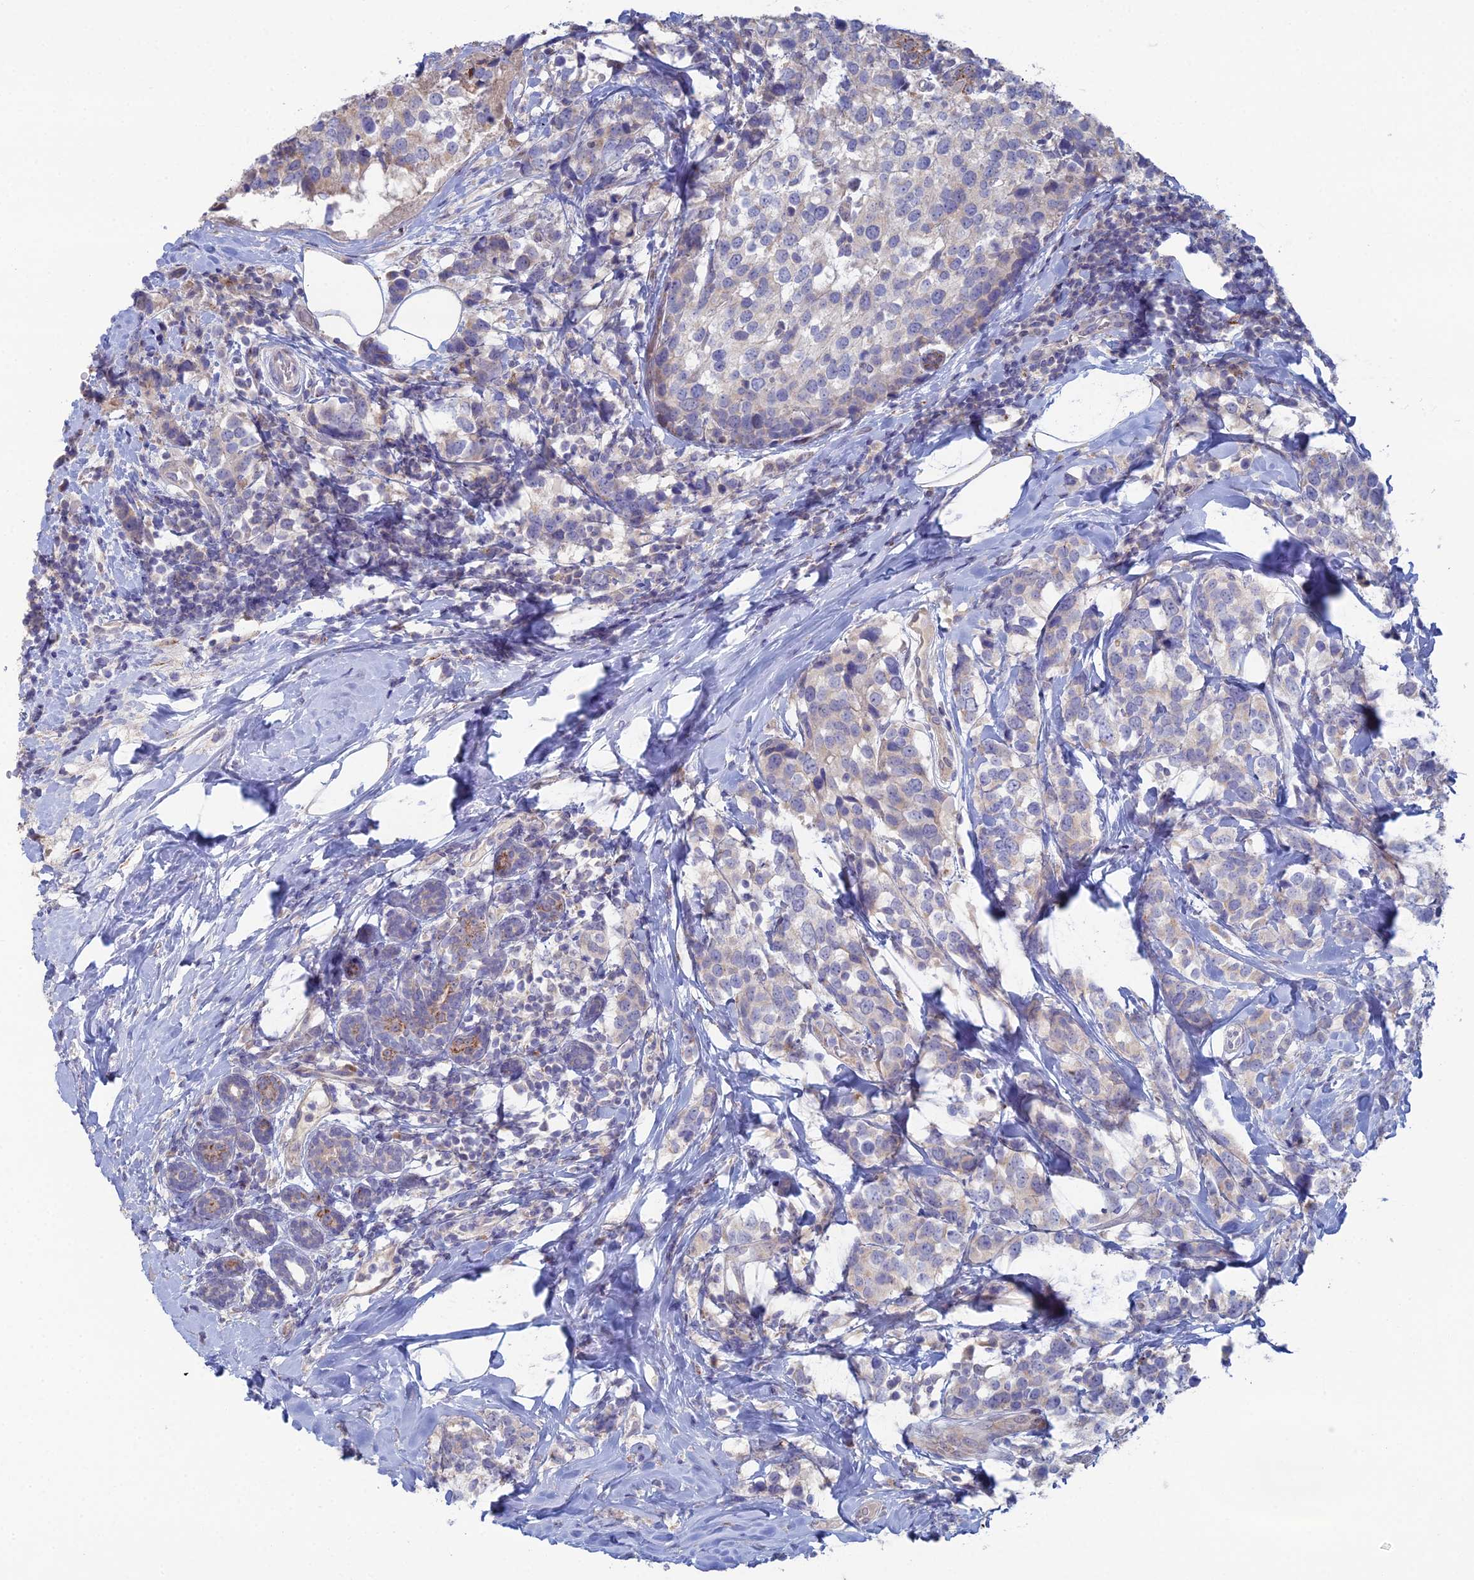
{"staining": {"intensity": "negative", "quantity": "none", "location": "none"}, "tissue": "breast cancer", "cell_type": "Tumor cells", "image_type": "cancer", "snomed": [{"axis": "morphology", "description": "Lobular carcinoma"}, {"axis": "topography", "description": "Breast"}], "caption": "Micrograph shows no significant protein positivity in tumor cells of lobular carcinoma (breast).", "gene": "ARL16", "patient": {"sex": "female", "age": 59}}